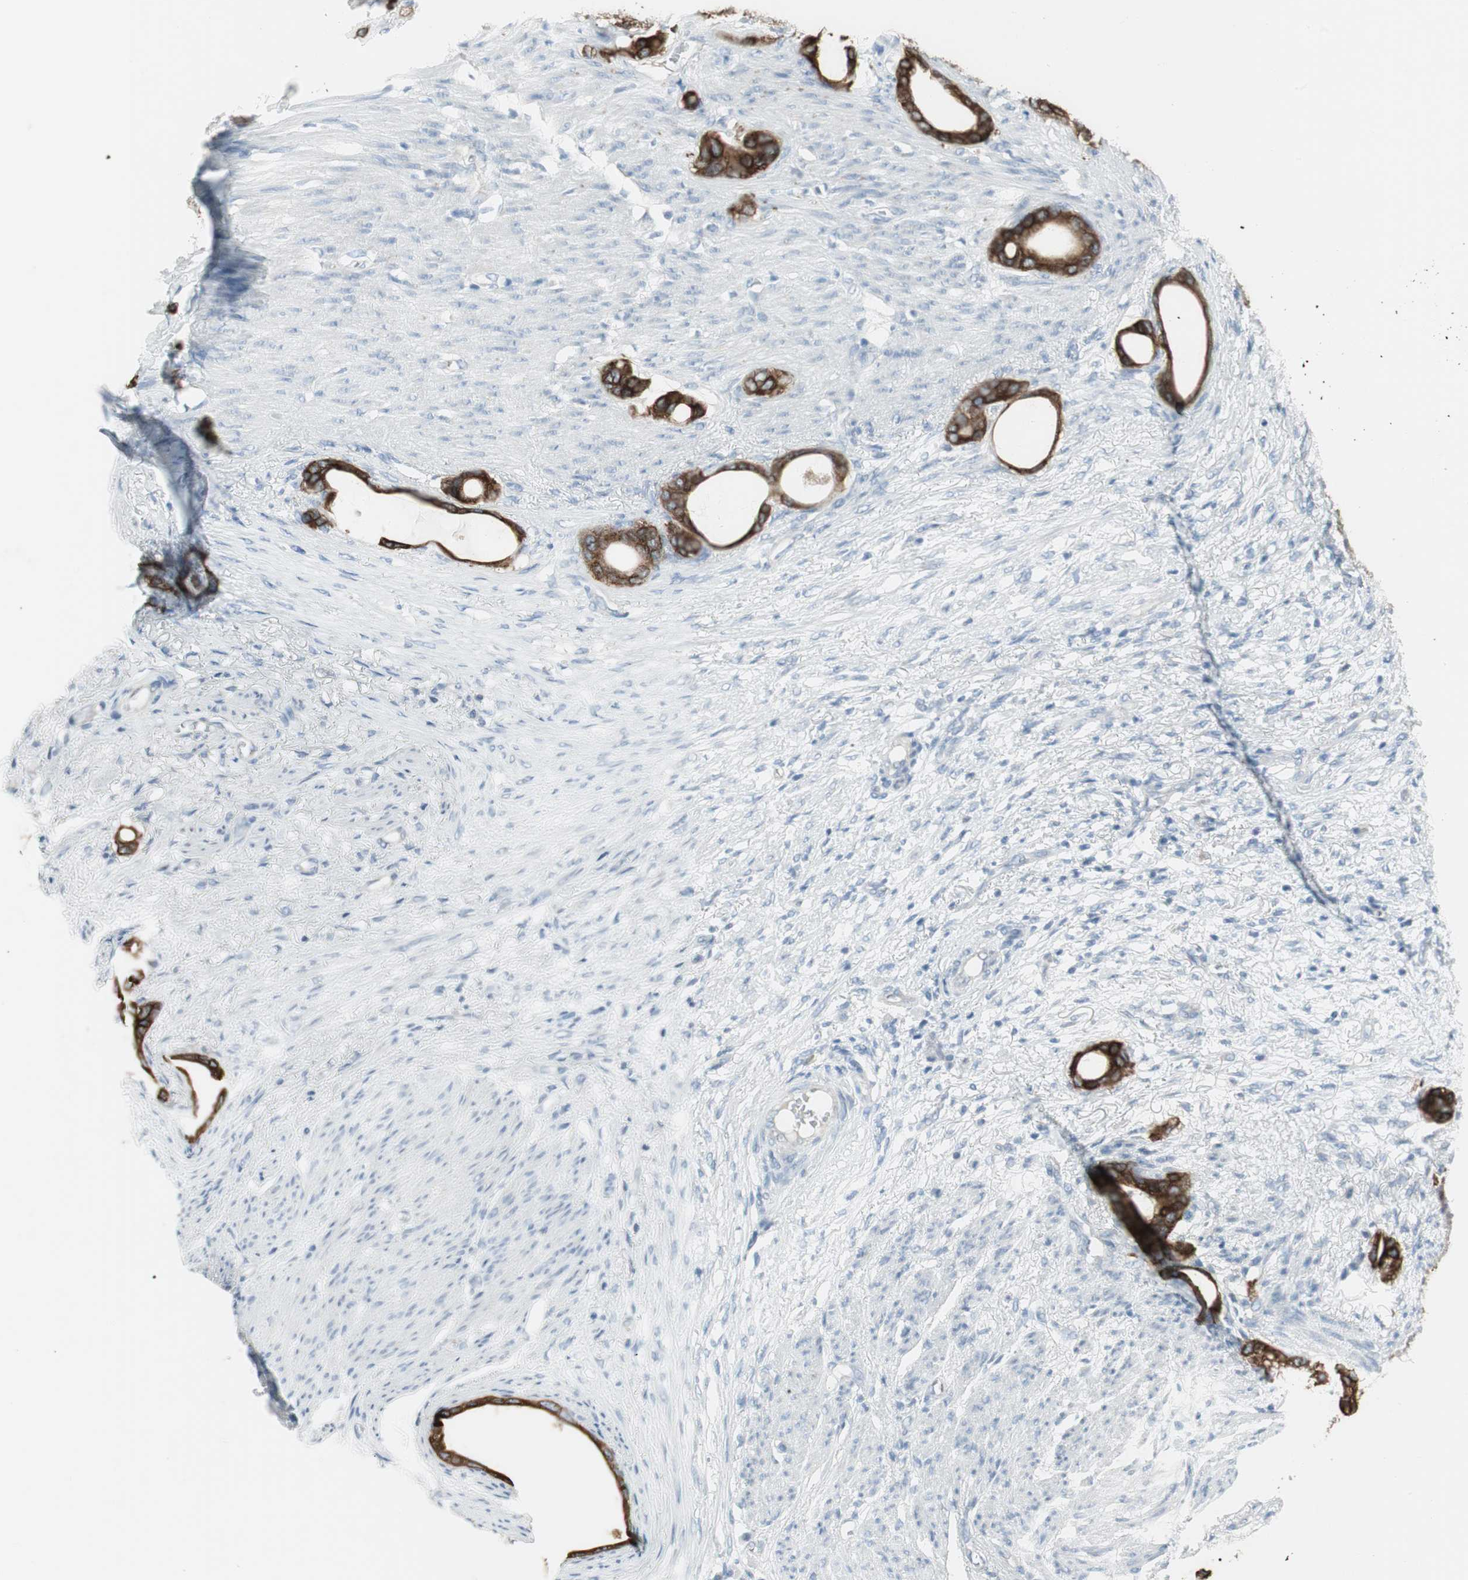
{"staining": {"intensity": "strong", "quantity": ">75%", "location": "cytoplasmic/membranous"}, "tissue": "stomach cancer", "cell_type": "Tumor cells", "image_type": "cancer", "snomed": [{"axis": "morphology", "description": "Adenocarcinoma, NOS"}, {"axis": "topography", "description": "Stomach"}], "caption": "Protein staining demonstrates strong cytoplasmic/membranous positivity in about >75% of tumor cells in stomach cancer (adenocarcinoma).", "gene": "AGR2", "patient": {"sex": "female", "age": 75}}